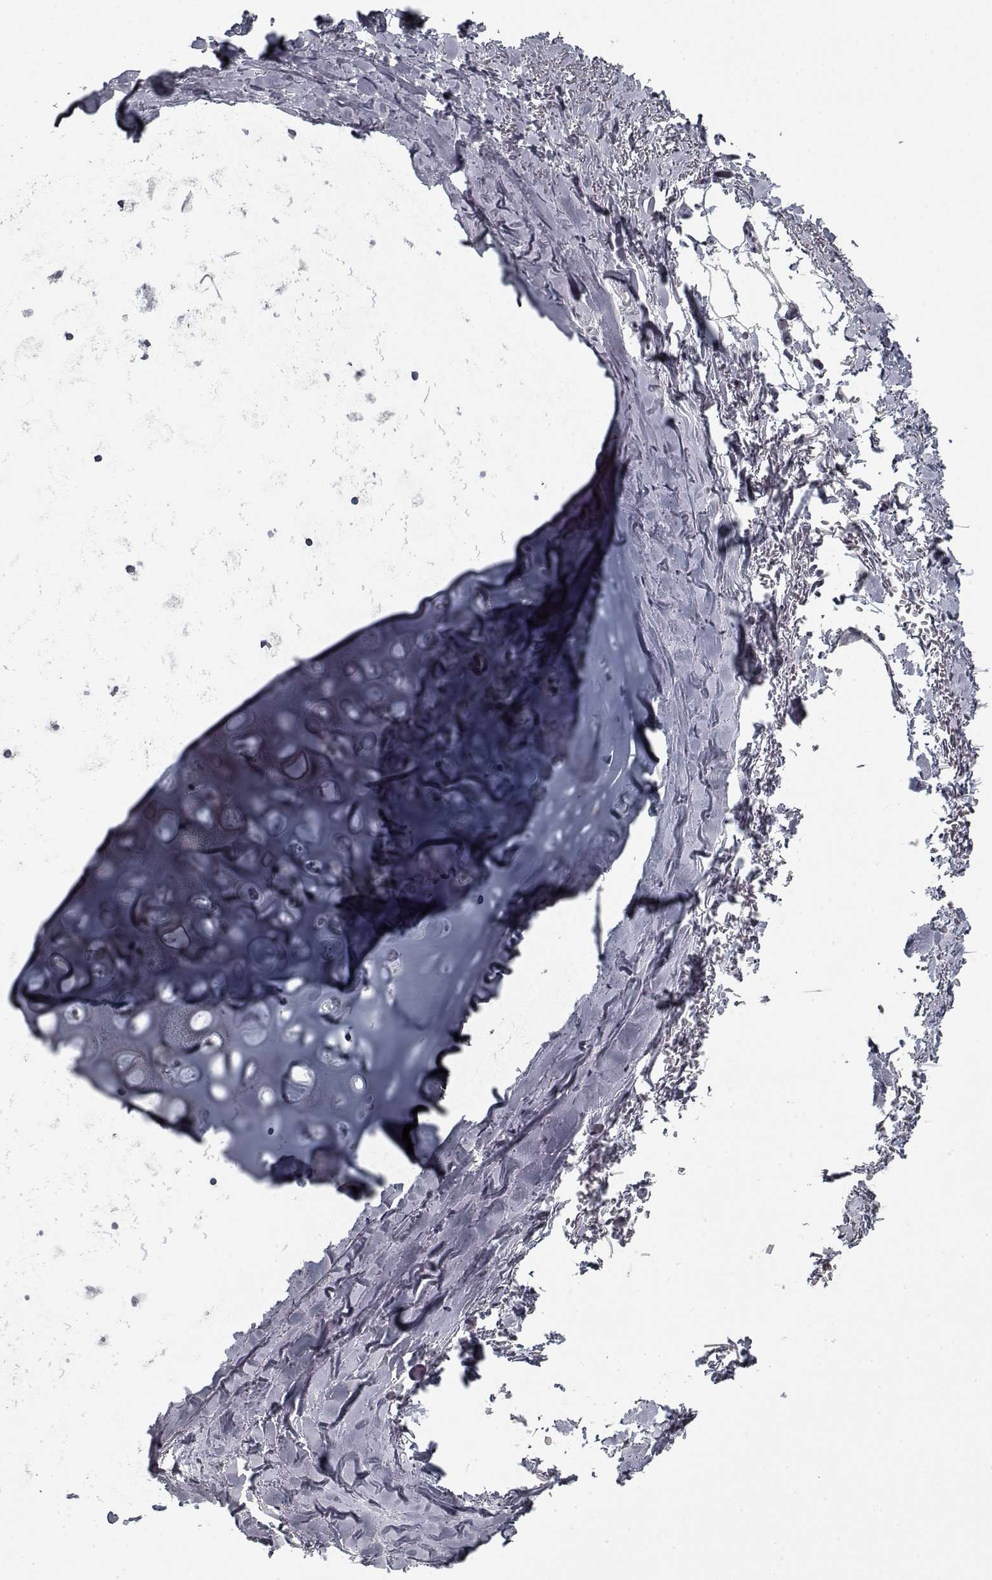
{"staining": {"intensity": "negative", "quantity": "none", "location": "none"}, "tissue": "bronchus", "cell_type": "Respiratory epithelial cells", "image_type": "normal", "snomed": [{"axis": "morphology", "description": "Normal tissue, NOS"}, {"axis": "topography", "description": "Bronchus"}], "caption": "Immunohistochemistry micrograph of unremarkable bronchus: human bronchus stained with DAB (3,3'-diaminobenzidine) reveals no significant protein expression in respiratory epithelial cells. Brightfield microscopy of IHC stained with DAB (3,3'-diaminobenzidine) (brown) and hematoxylin (blue), captured at high magnification.", "gene": "GAD2", "patient": {"sex": "female", "age": 64}}